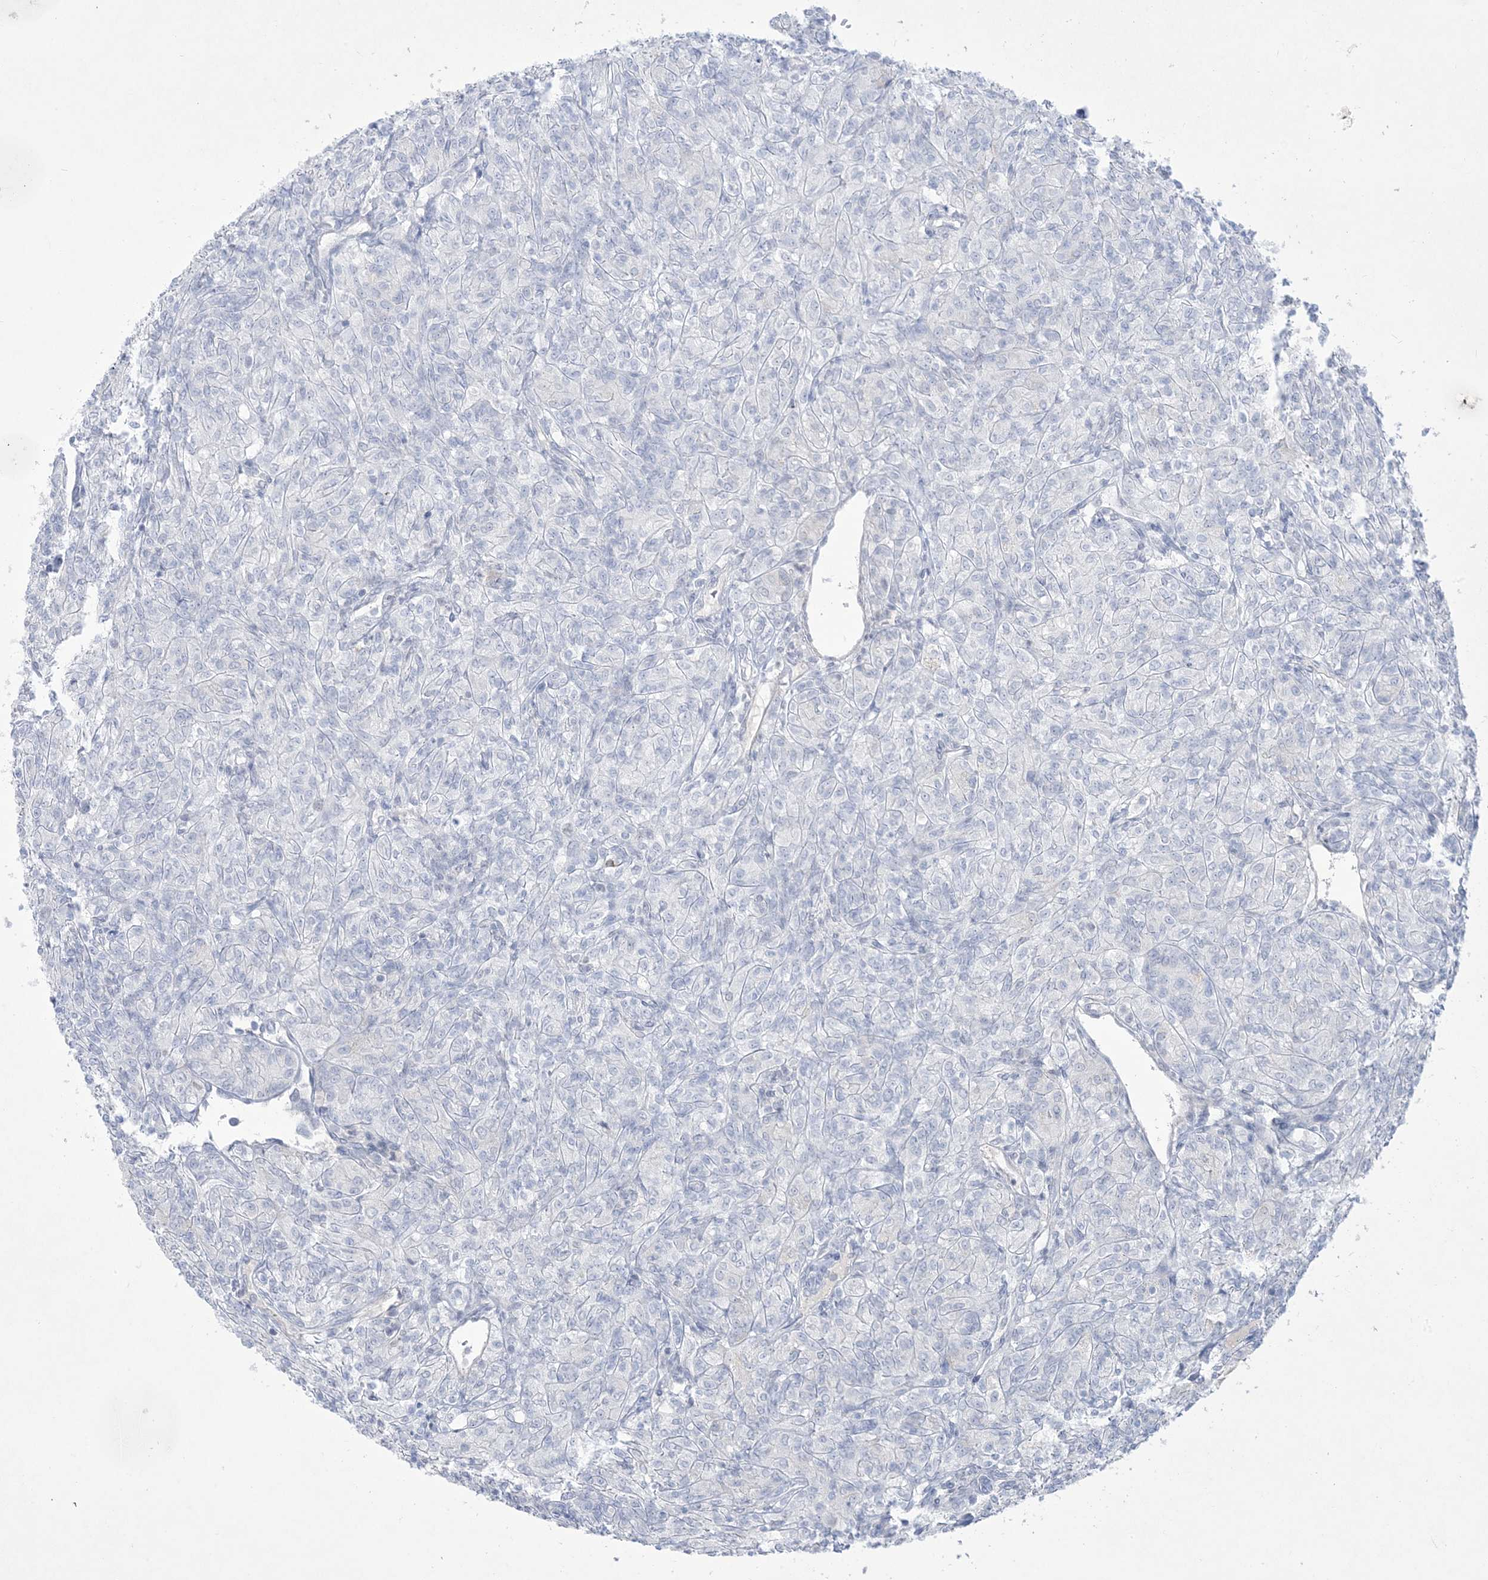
{"staining": {"intensity": "negative", "quantity": "none", "location": "none"}, "tissue": "renal cancer", "cell_type": "Tumor cells", "image_type": "cancer", "snomed": [{"axis": "morphology", "description": "Adenocarcinoma, NOS"}, {"axis": "topography", "description": "Kidney"}], "caption": "Immunohistochemistry (IHC) photomicrograph of adenocarcinoma (renal) stained for a protein (brown), which exhibits no staining in tumor cells.", "gene": "HOMEZ", "patient": {"sex": "male", "age": 77}}